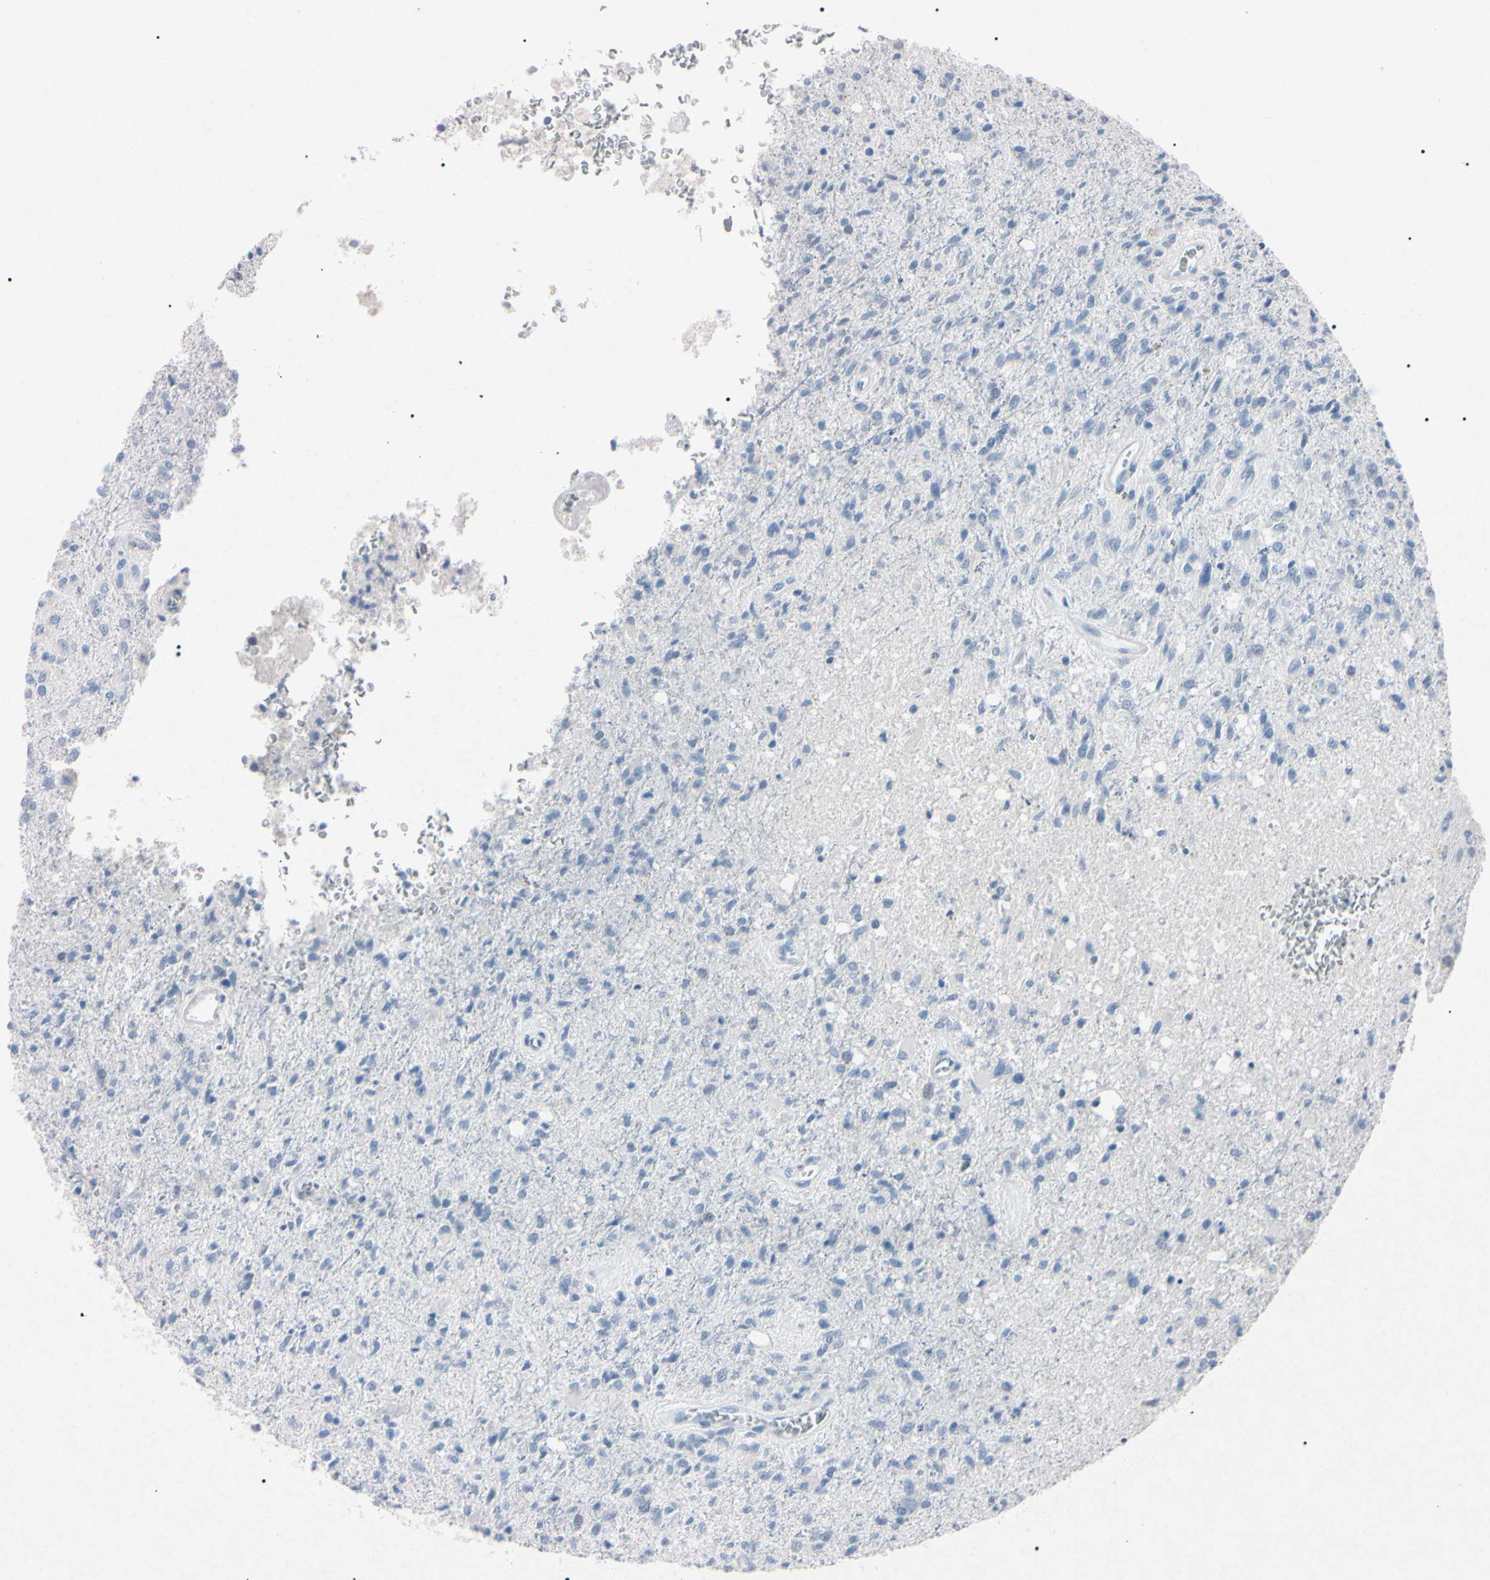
{"staining": {"intensity": "negative", "quantity": "none", "location": "none"}, "tissue": "glioma", "cell_type": "Tumor cells", "image_type": "cancer", "snomed": [{"axis": "morphology", "description": "Normal tissue, NOS"}, {"axis": "morphology", "description": "Glioma, malignant, High grade"}, {"axis": "topography", "description": "Cerebral cortex"}], "caption": "Immunohistochemistry of human glioma exhibits no staining in tumor cells.", "gene": "ELN", "patient": {"sex": "male", "age": 77}}